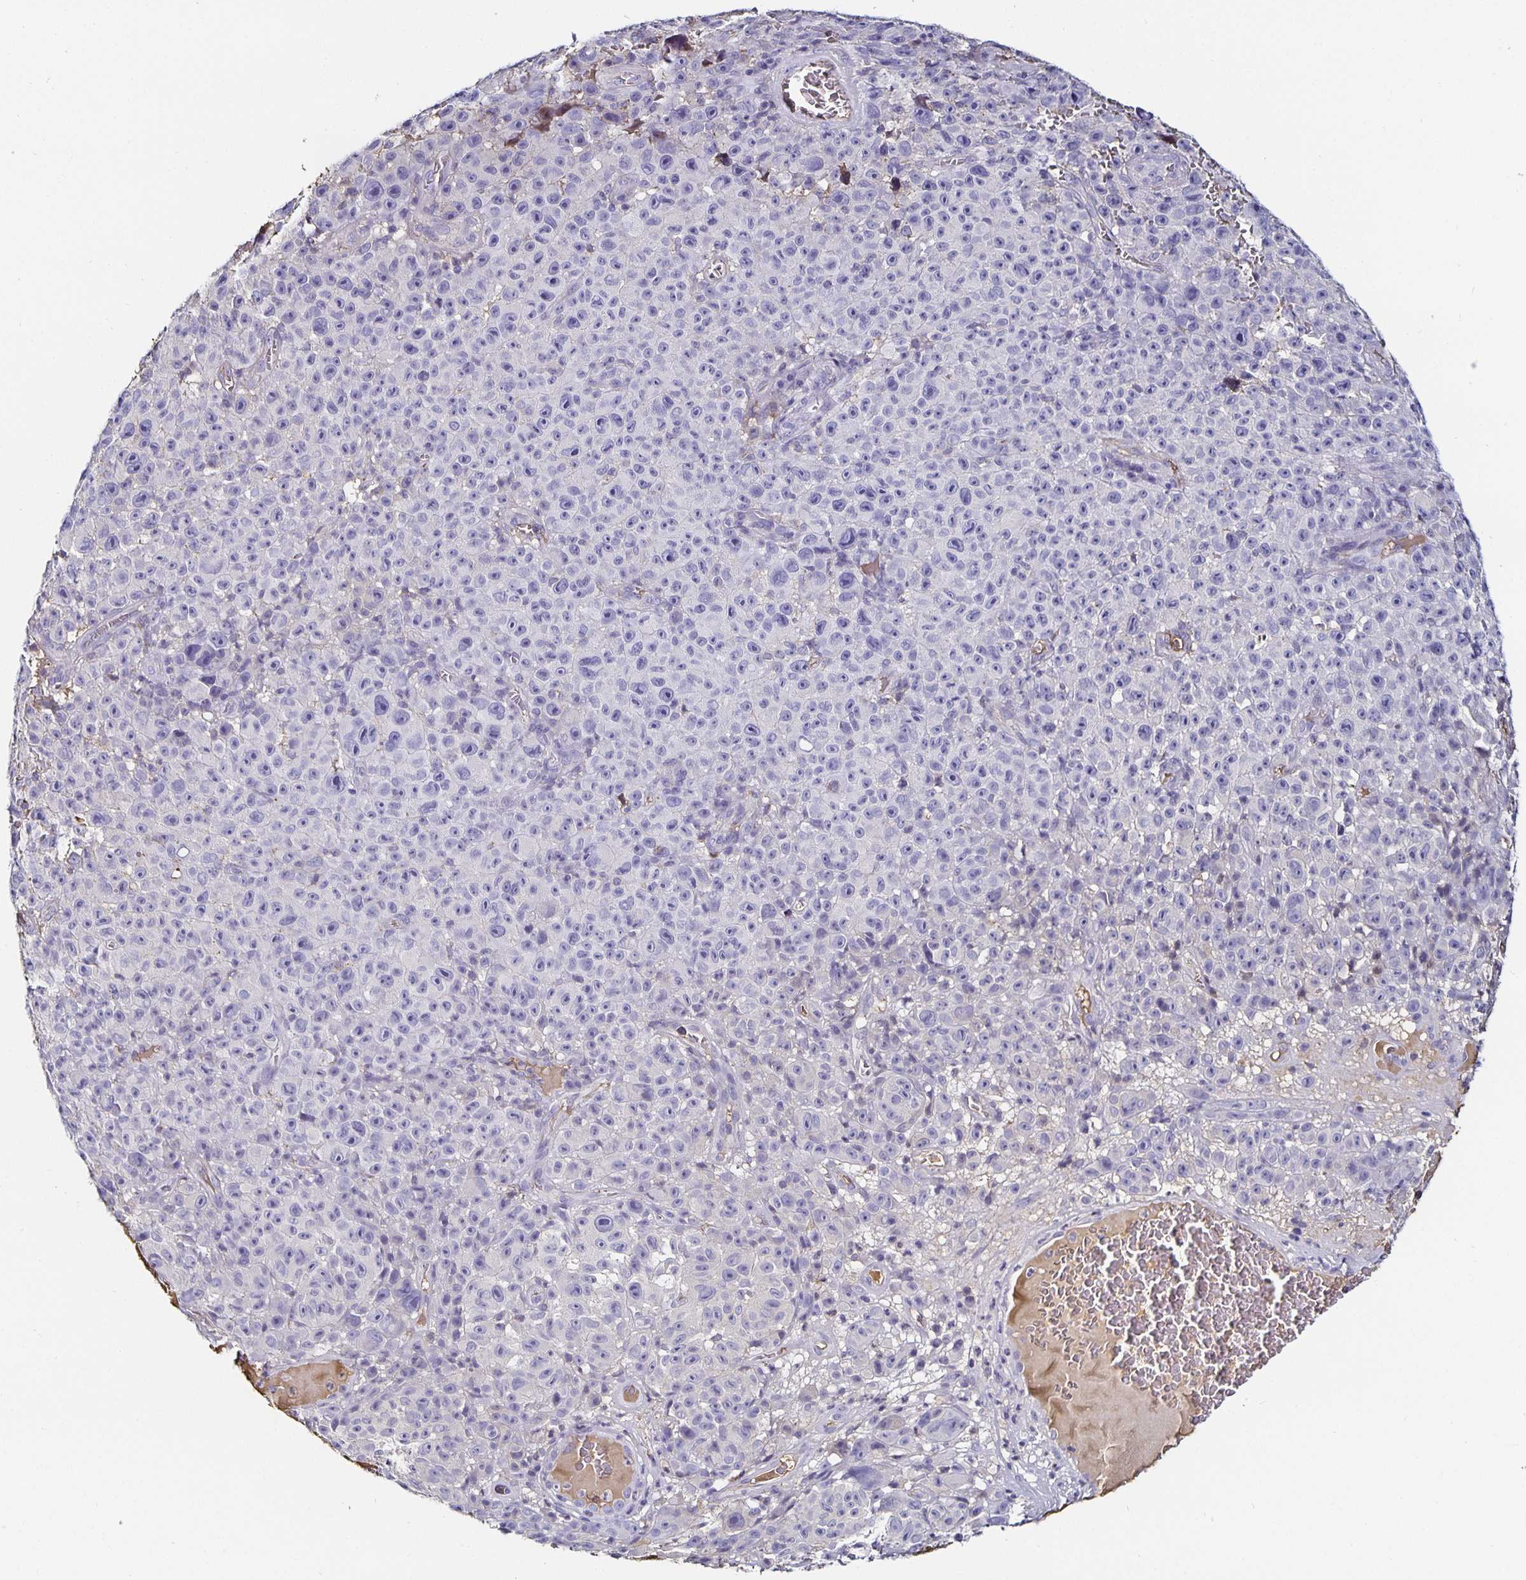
{"staining": {"intensity": "negative", "quantity": "none", "location": "none"}, "tissue": "melanoma", "cell_type": "Tumor cells", "image_type": "cancer", "snomed": [{"axis": "morphology", "description": "Malignant melanoma, NOS"}, {"axis": "topography", "description": "Skin"}], "caption": "Malignant melanoma was stained to show a protein in brown. There is no significant positivity in tumor cells.", "gene": "TTR", "patient": {"sex": "female", "age": 82}}